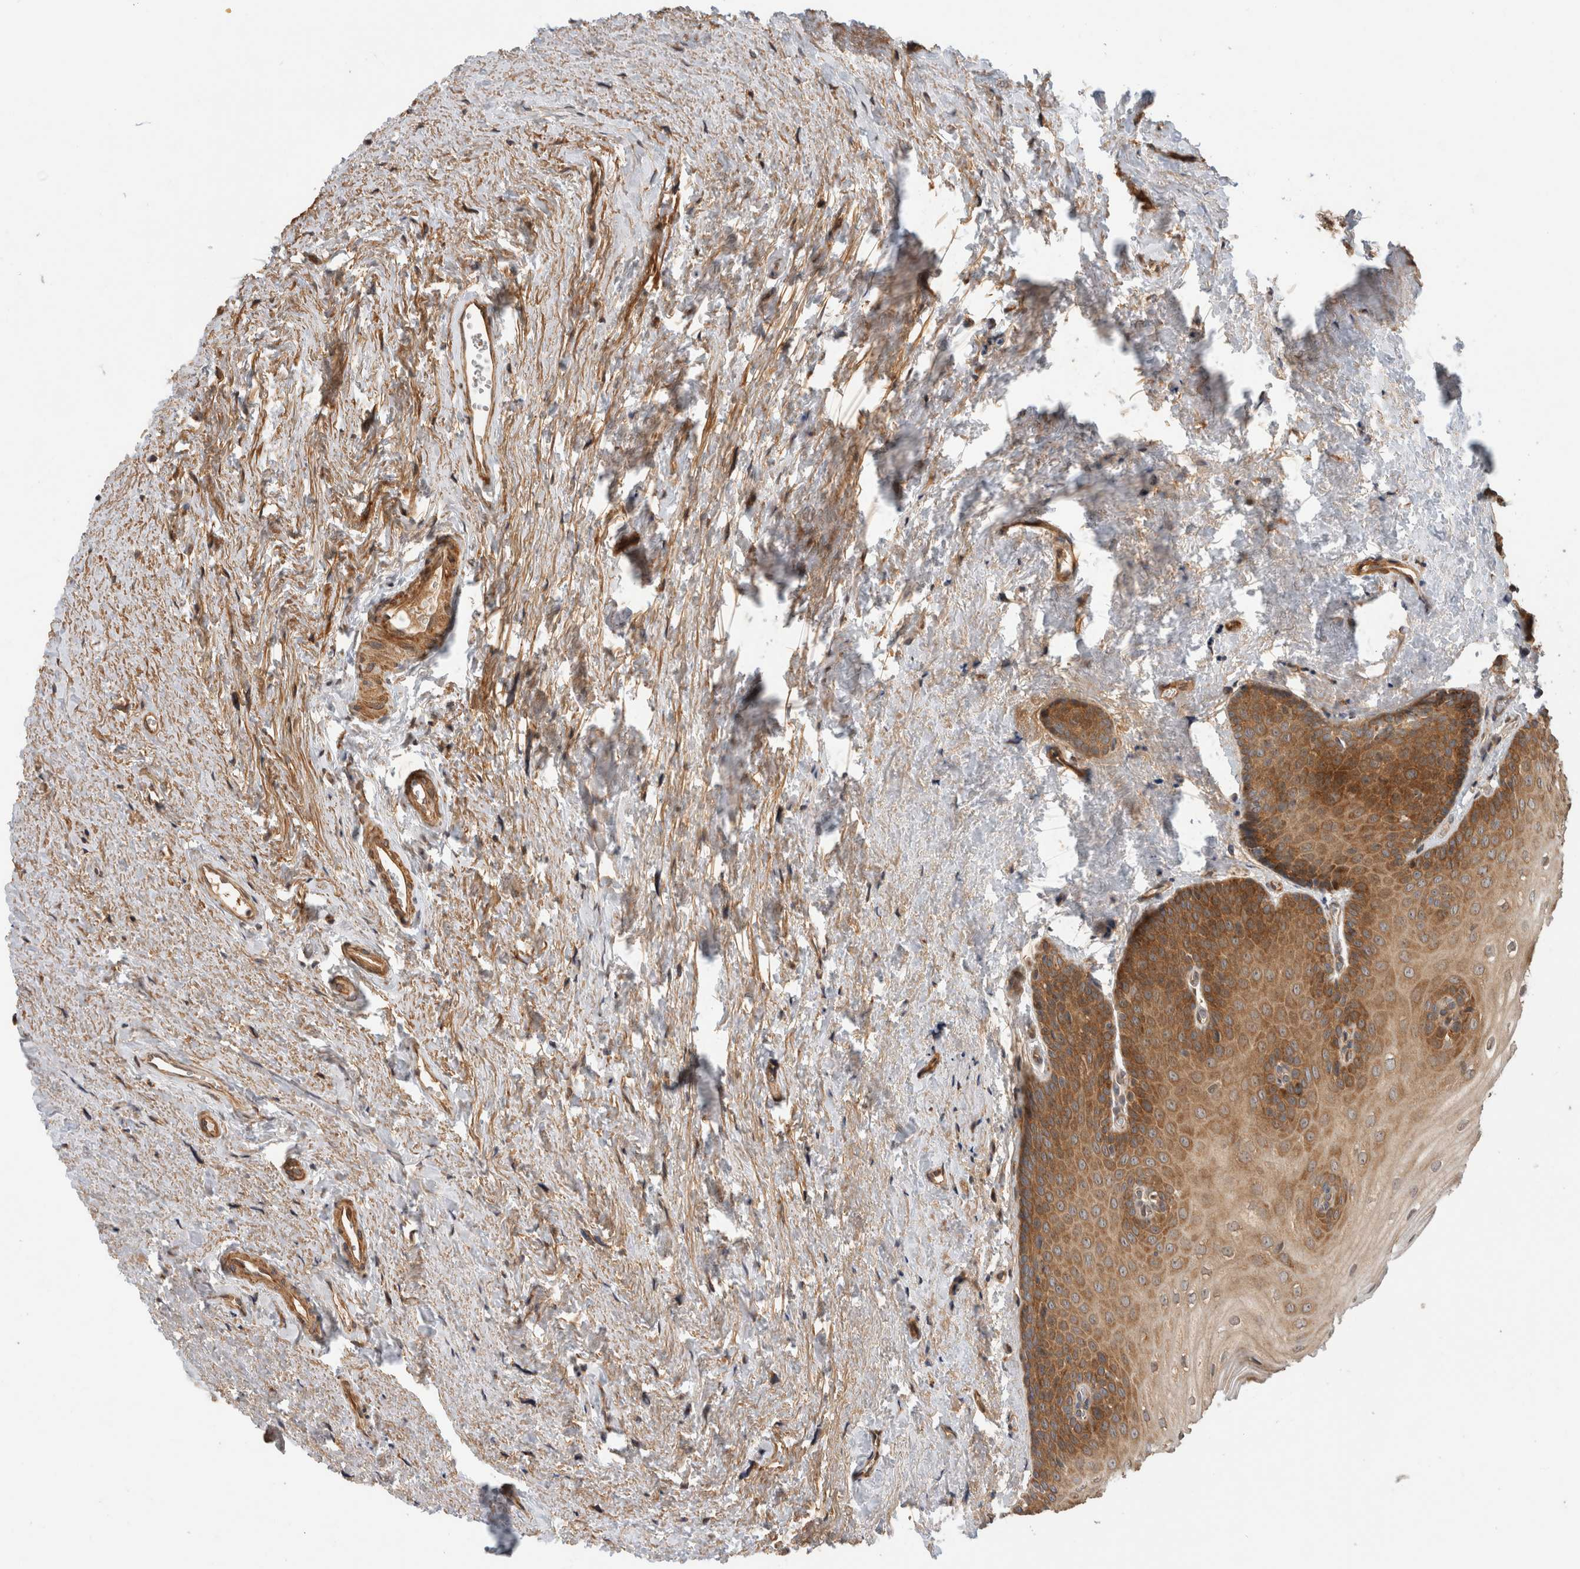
{"staining": {"intensity": "moderate", "quantity": ">75%", "location": "cytoplasmic/membranous"}, "tissue": "urinary bladder", "cell_type": "Urothelial cells", "image_type": "normal", "snomed": [{"axis": "morphology", "description": "Normal tissue, NOS"}, {"axis": "topography", "description": "Urinary bladder"}], "caption": "Urothelial cells display medium levels of moderate cytoplasmic/membranous staining in approximately >75% of cells in benign human urinary bladder. (DAB = brown stain, brightfield microscopy at high magnification).", "gene": "PCDHB15", "patient": {"sex": "female", "age": 67}}